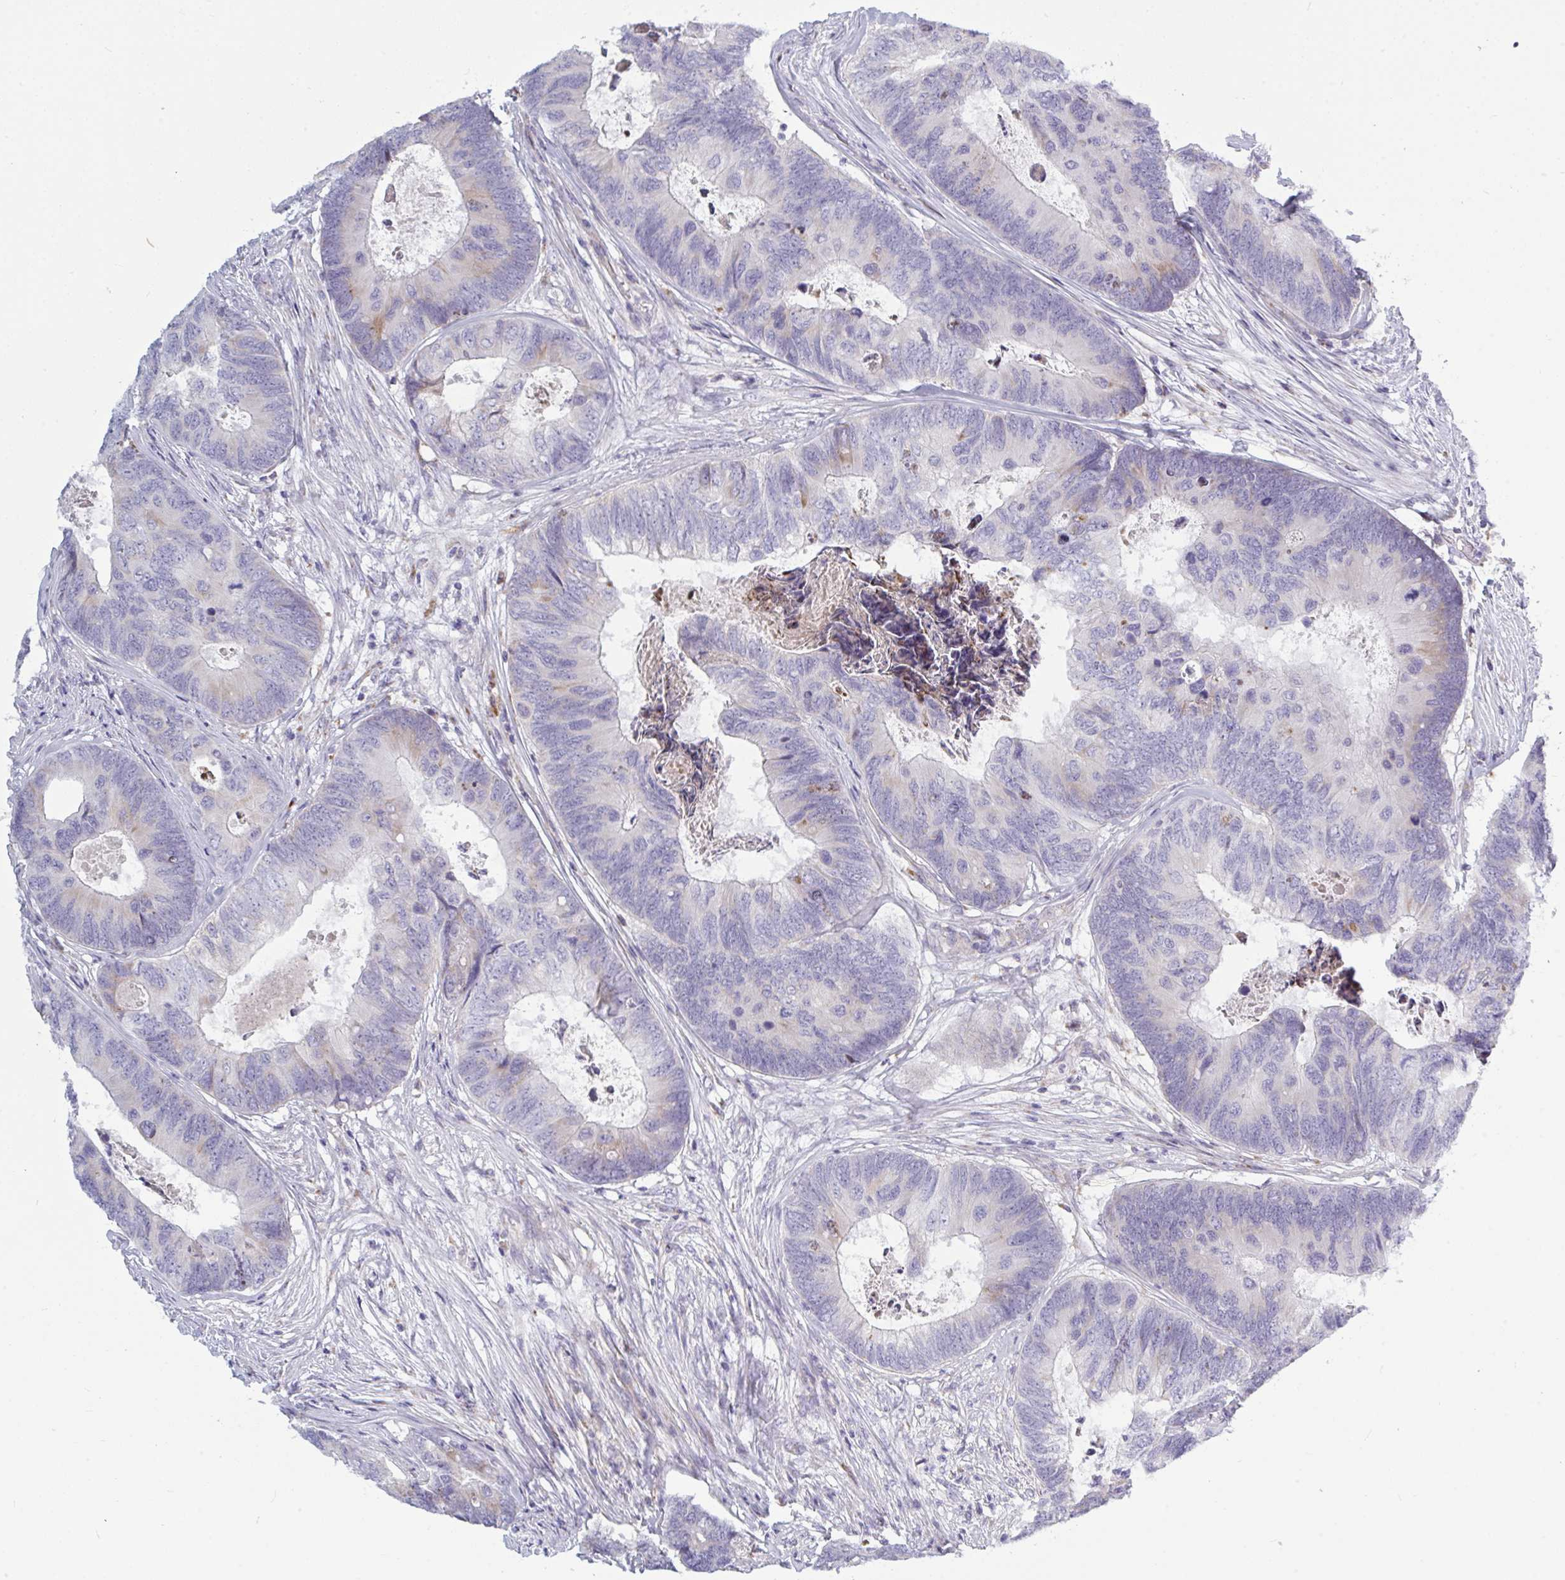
{"staining": {"intensity": "weak", "quantity": "<25%", "location": "cytoplasmic/membranous"}, "tissue": "colorectal cancer", "cell_type": "Tumor cells", "image_type": "cancer", "snomed": [{"axis": "morphology", "description": "Adenocarcinoma, NOS"}, {"axis": "topography", "description": "Colon"}], "caption": "Image shows no protein positivity in tumor cells of adenocarcinoma (colorectal) tissue.", "gene": "ATG9A", "patient": {"sex": "female", "age": 67}}